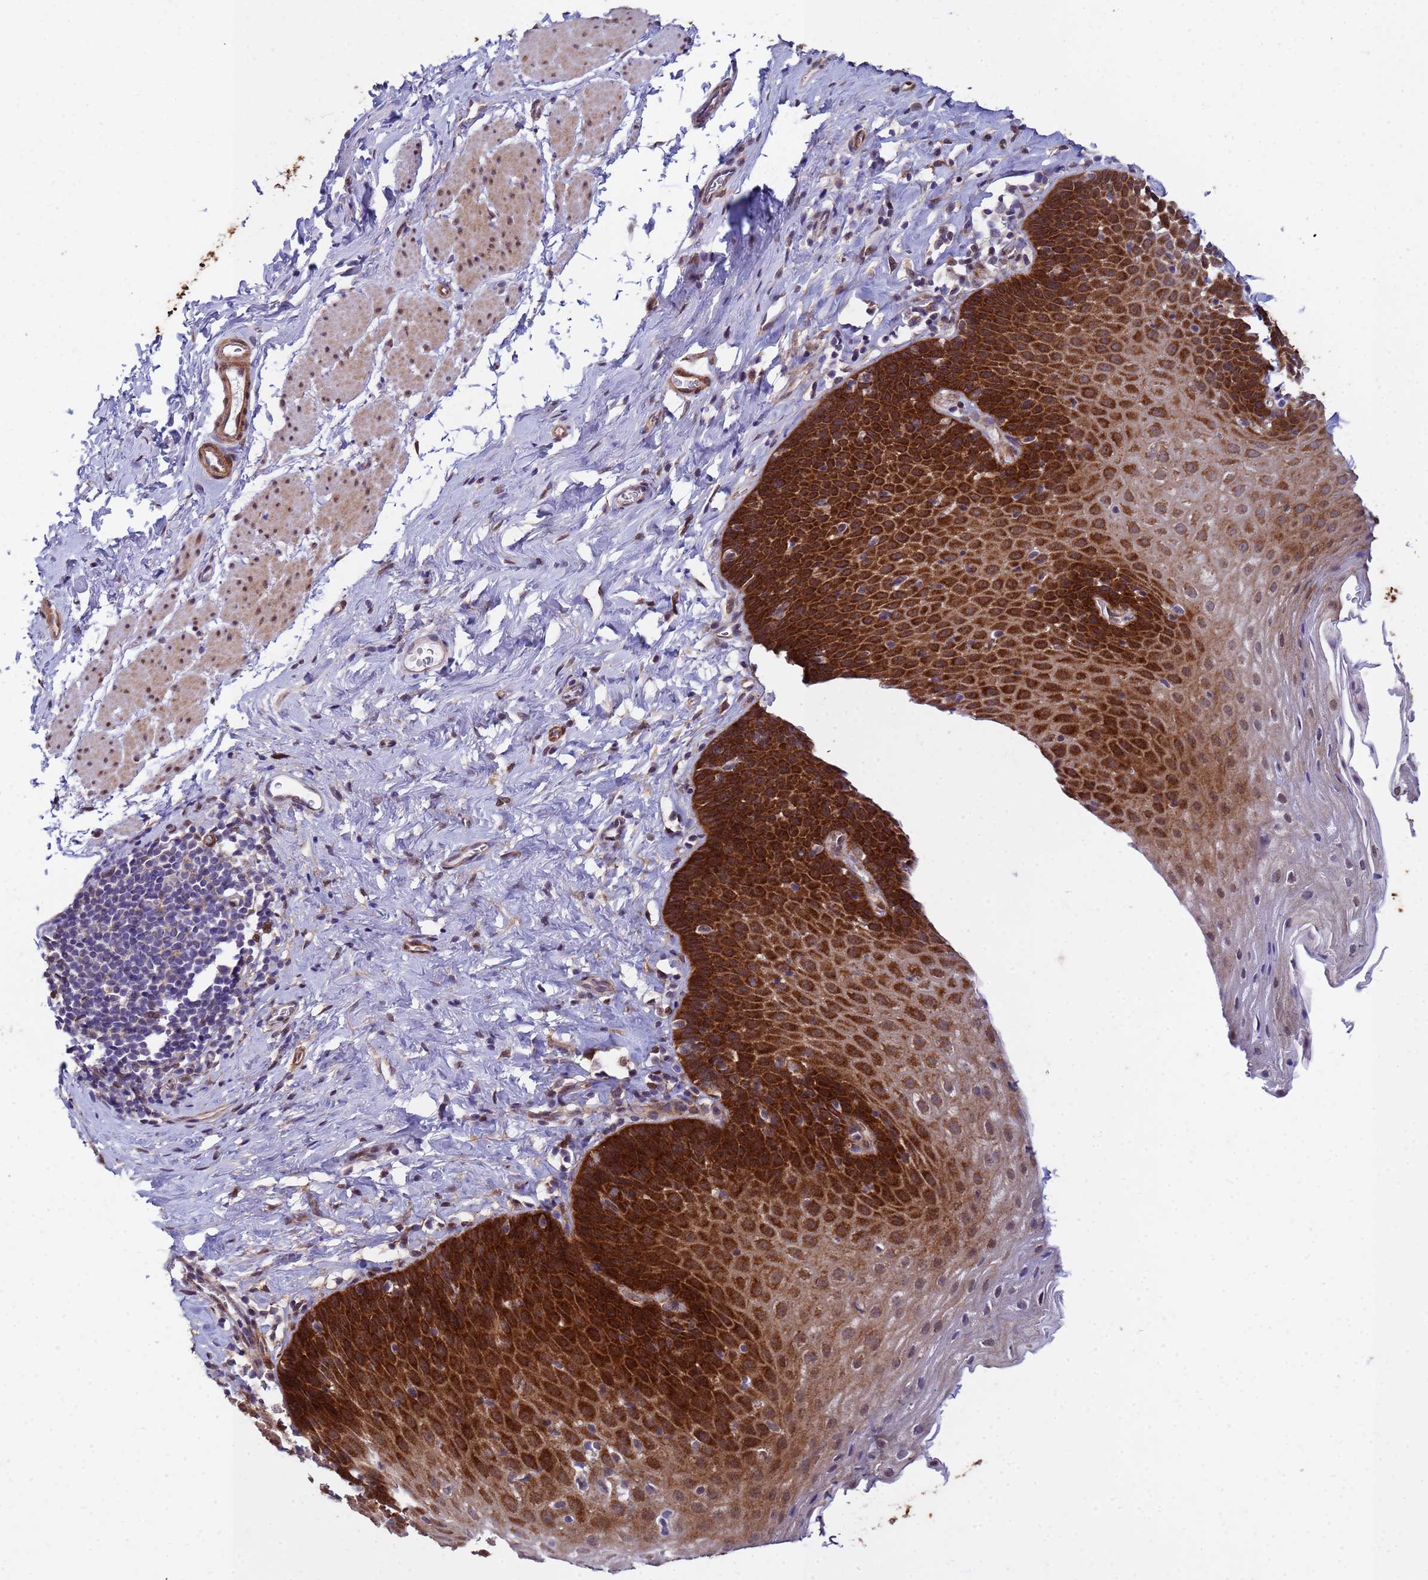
{"staining": {"intensity": "strong", "quantity": ">75%", "location": "cytoplasmic/membranous,nuclear"}, "tissue": "esophagus", "cell_type": "Squamous epithelial cells", "image_type": "normal", "snomed": [{"axis": "morphology", "description": "Normal tissue, NOS"}, {"axis": "topography", "description": "Esophagus"}], "caption": "Immunohistochemical staining of unremarkable human esophagus displays >75% levels of strong cytoplasmic/membranous,nuclear protein expression in about >75% of squamous epithelial cells. Nuclei are stained in blue.", "gene": "TRIP6", "patient": {"sex": "female", "age": 61}}